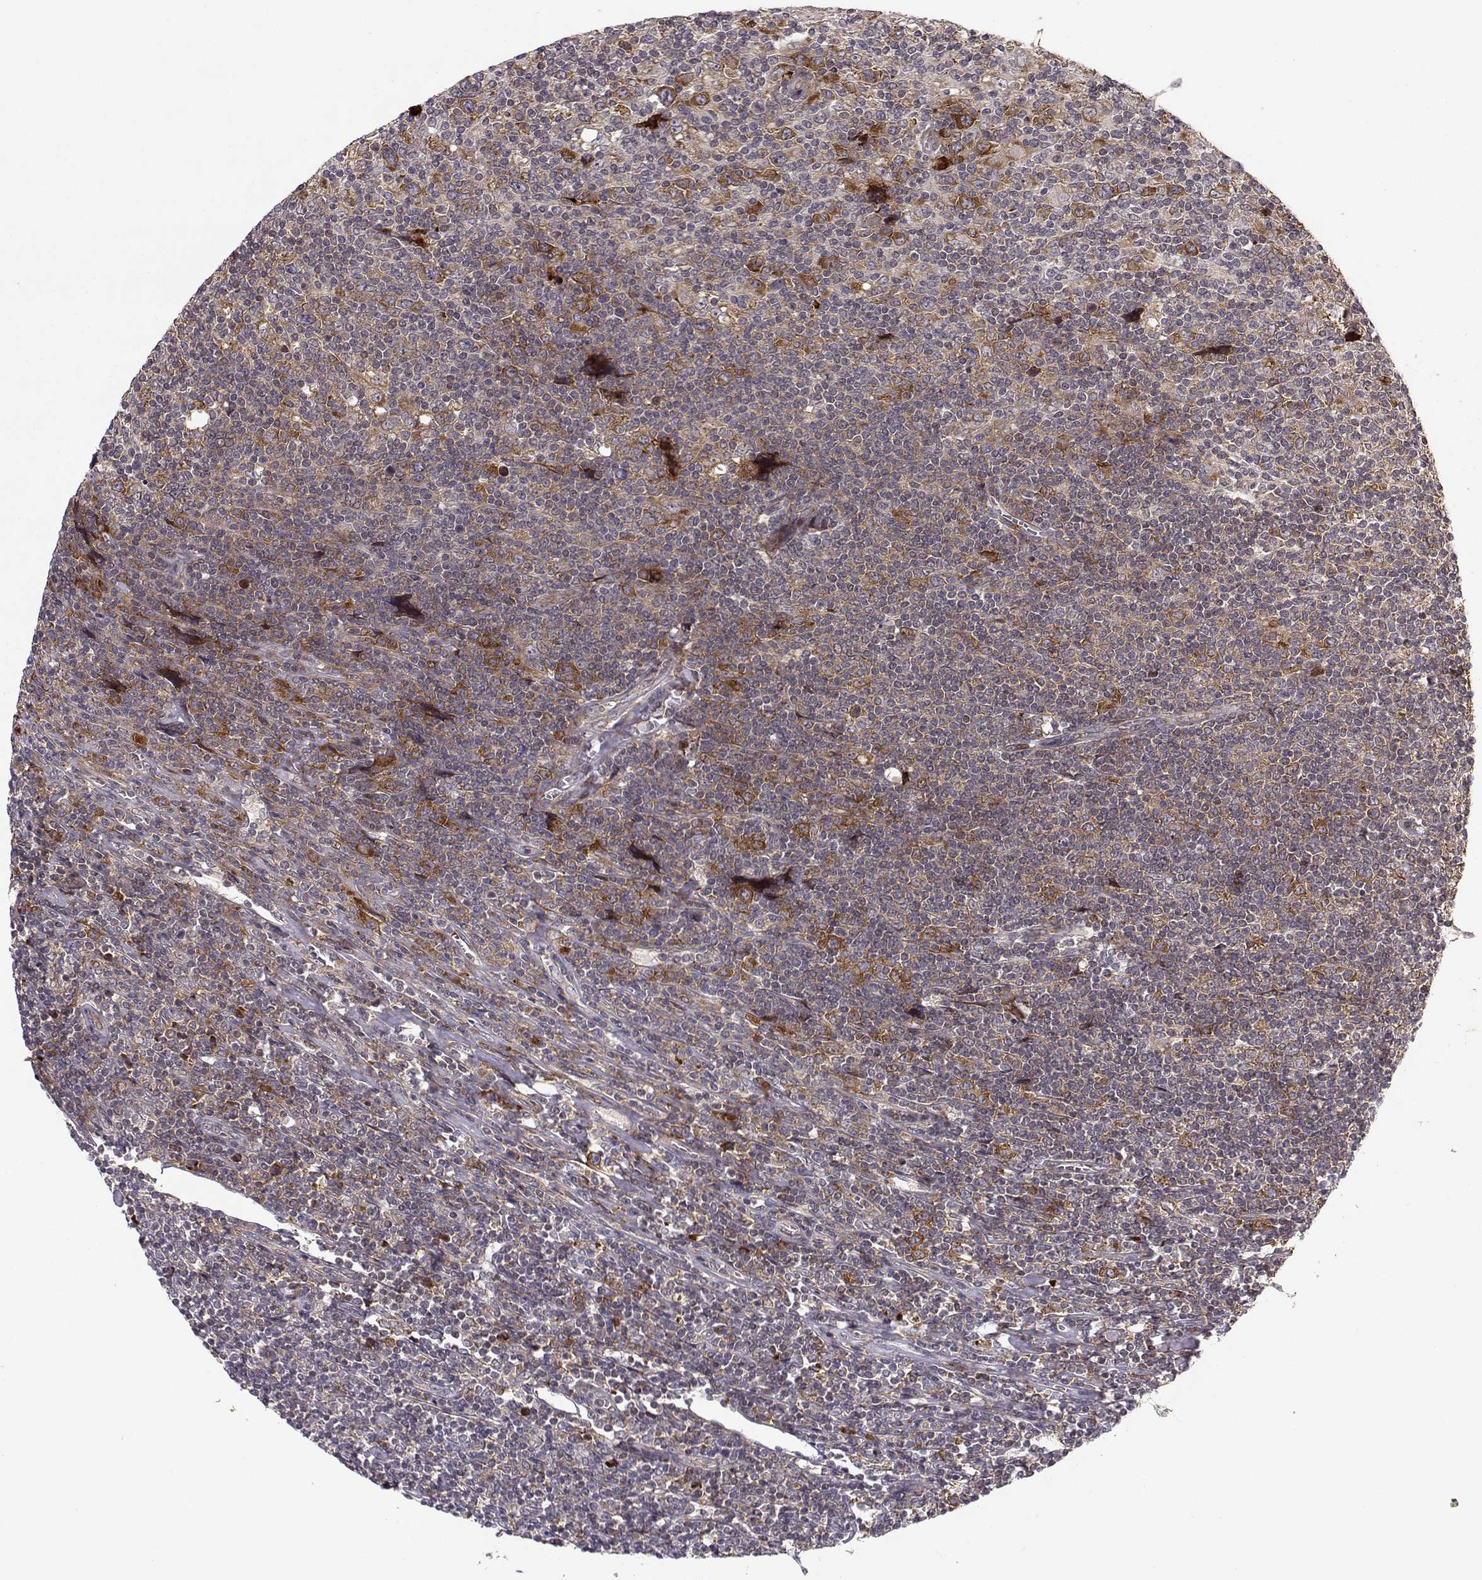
{"staining": {"intensity": "strong", "quantity": ">75%", "location": "cytoplasmic/membranous"}, "tissue": "lymphoma", "cell_type": "Tumor cells", "image_type": "cancer", "snomed": [{"axis": "morphology", "description": "Hodgkin's disease, NOS"}, {"axis": "topography", "description": "Lymph node"}], "caption": "Lymphoma stained for a protein (brown) reveals strong cytoplasmic/membranous positive positivity in about >75% of tumor cells.", "gene": "RPL31", "patient": {"sex": "male", "age": 40}}